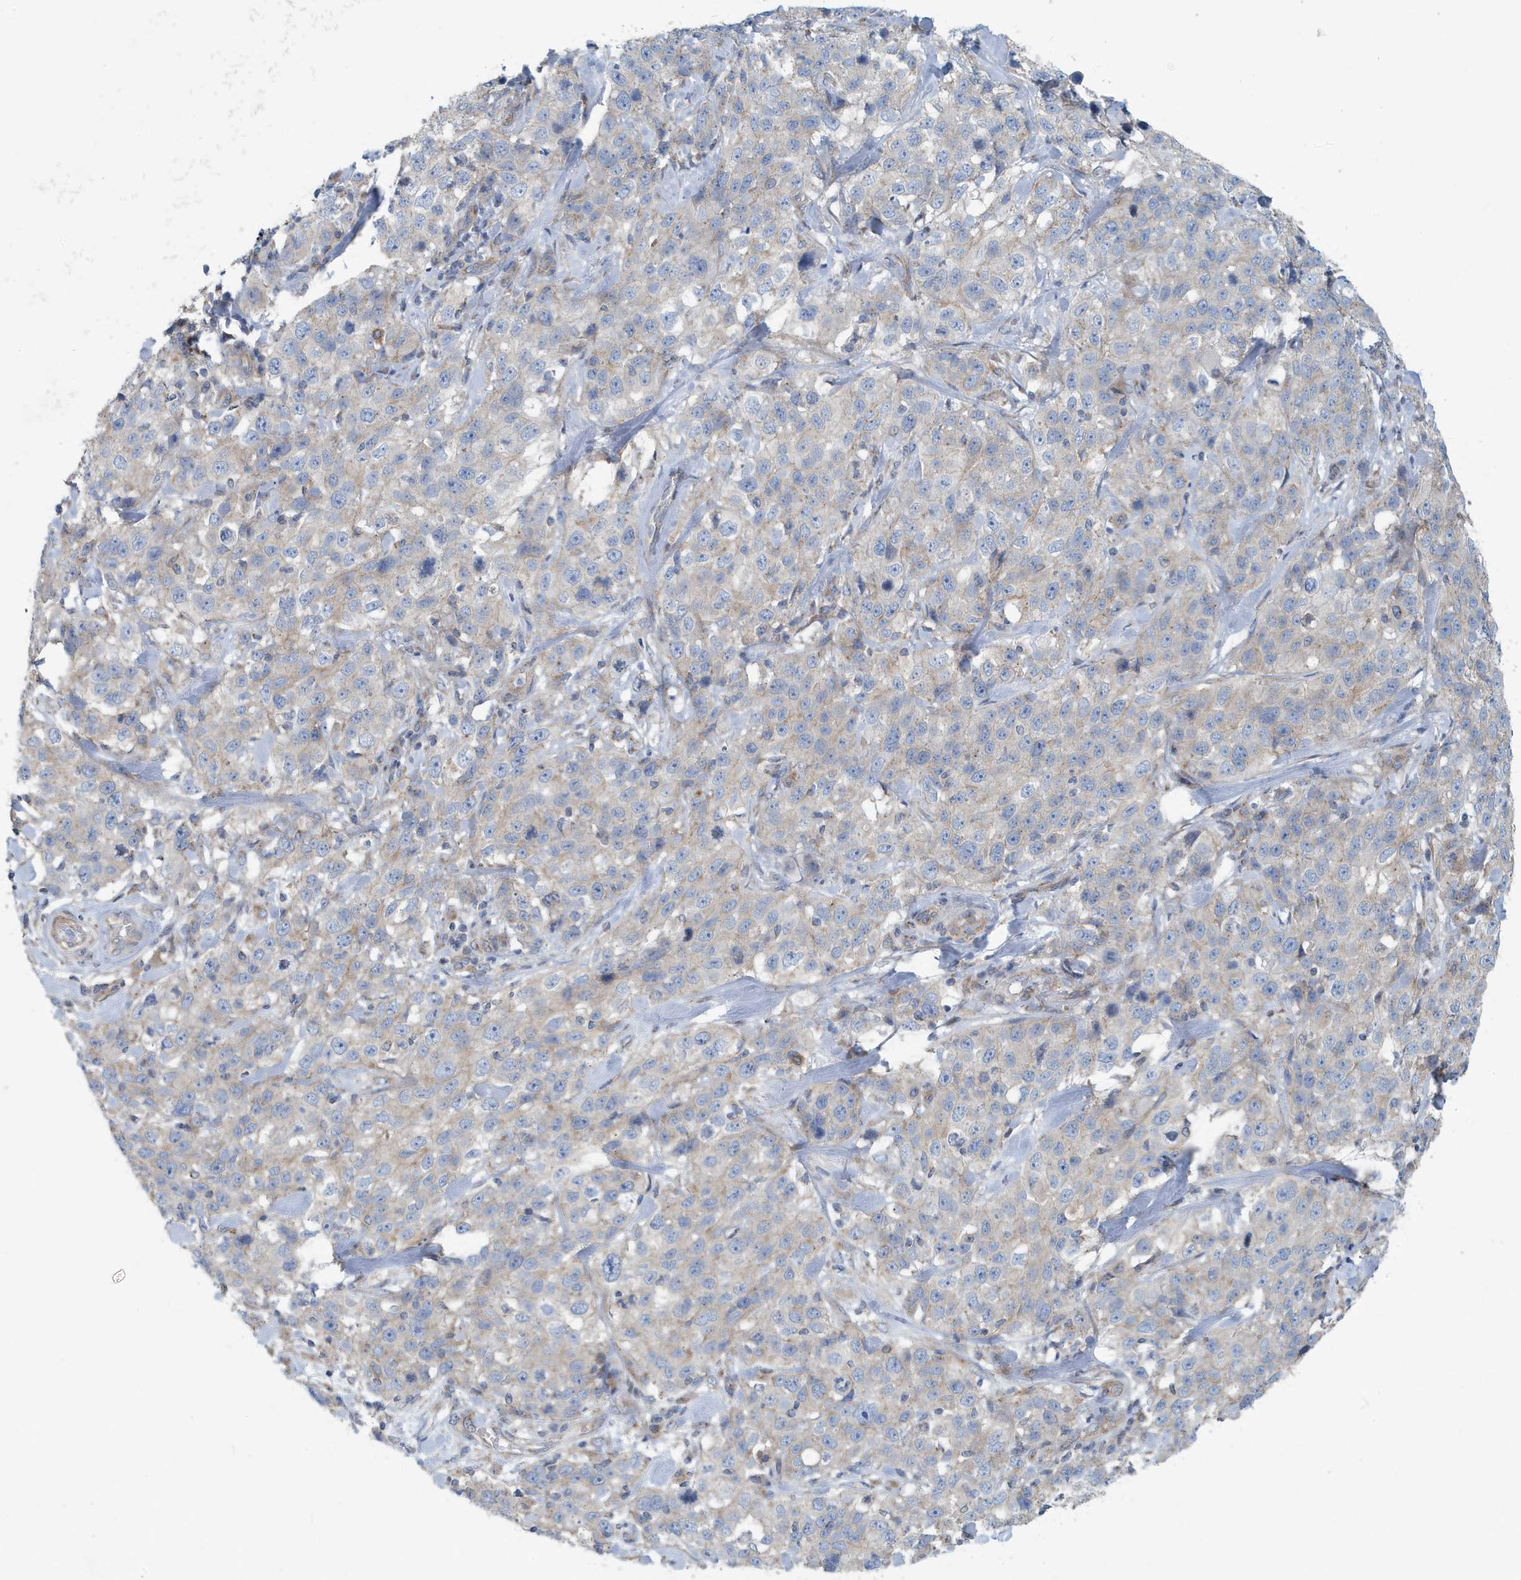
{"staining": {"intensity": "weak", "quantity": "<25%", "location": "cytoplasmic/membranous"}, "tissue": "stomach cancer", "cell_type": "Tumor cells", "image_type": "cancer", "snomed": [{"axis": "morphology", "description": "Normal tissue, NOS"}, {"axis": "morphology", "description": "Adenocarcinoma, NOS"}, {"axis": "topography", "description": "Lymph node"}, {"axis": "topography", "description": "Stomach"}], "caption": "This is an immunohistochemistry (IHC) micrograph of adenocarcinoma (stomach). There is no positivity in tumor cells.", "gene": "PPM1M", "patient": {"sex": "male", "age": 48}}